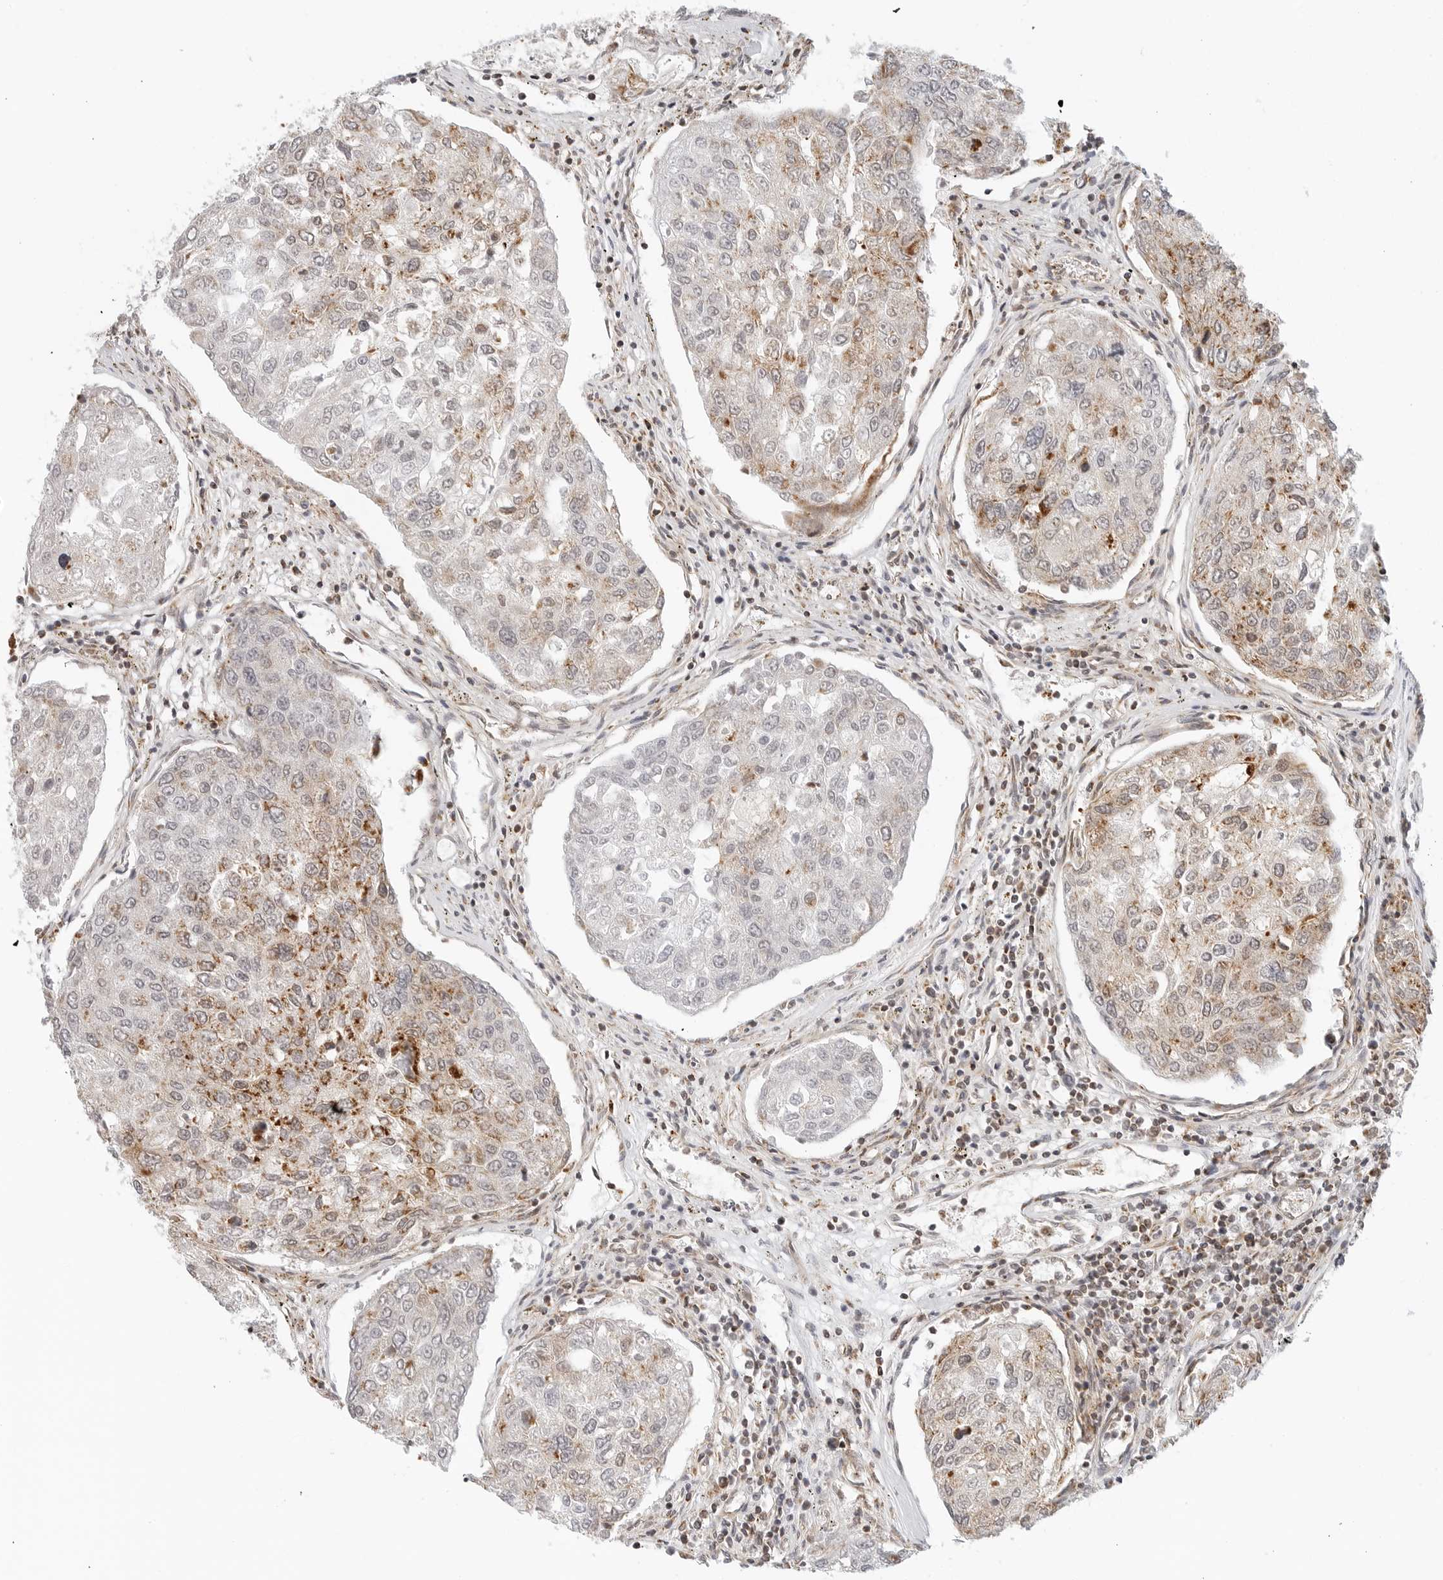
{"staining": {"intensity": "moderate", "quantity": "25%-75%", "location": "cytoplasmic/membranous"}, "tissue": "urothelial cancer", "cell_type": "Tumor cells", "image_type": "cancer", "snomed": [{"axis": "morphology", "description": "Urothelial carcinoma, High grade"}, {"axis": "topography", "description": "Lymph node"}, {"axis": "topography", "description": "Urinary bladder"}], "caption": "High-magnification brightfield microscopy of urothelial cancer stained with DAB (brown) and counterstained with hematoxylin (blue). tumor cells exhibit moderate cytoplasmic/membranous positivity is appreciated in about25%-75% of cells.", "gene": "POLR3GL", "patient": {"sex": "male", "age": 51}}